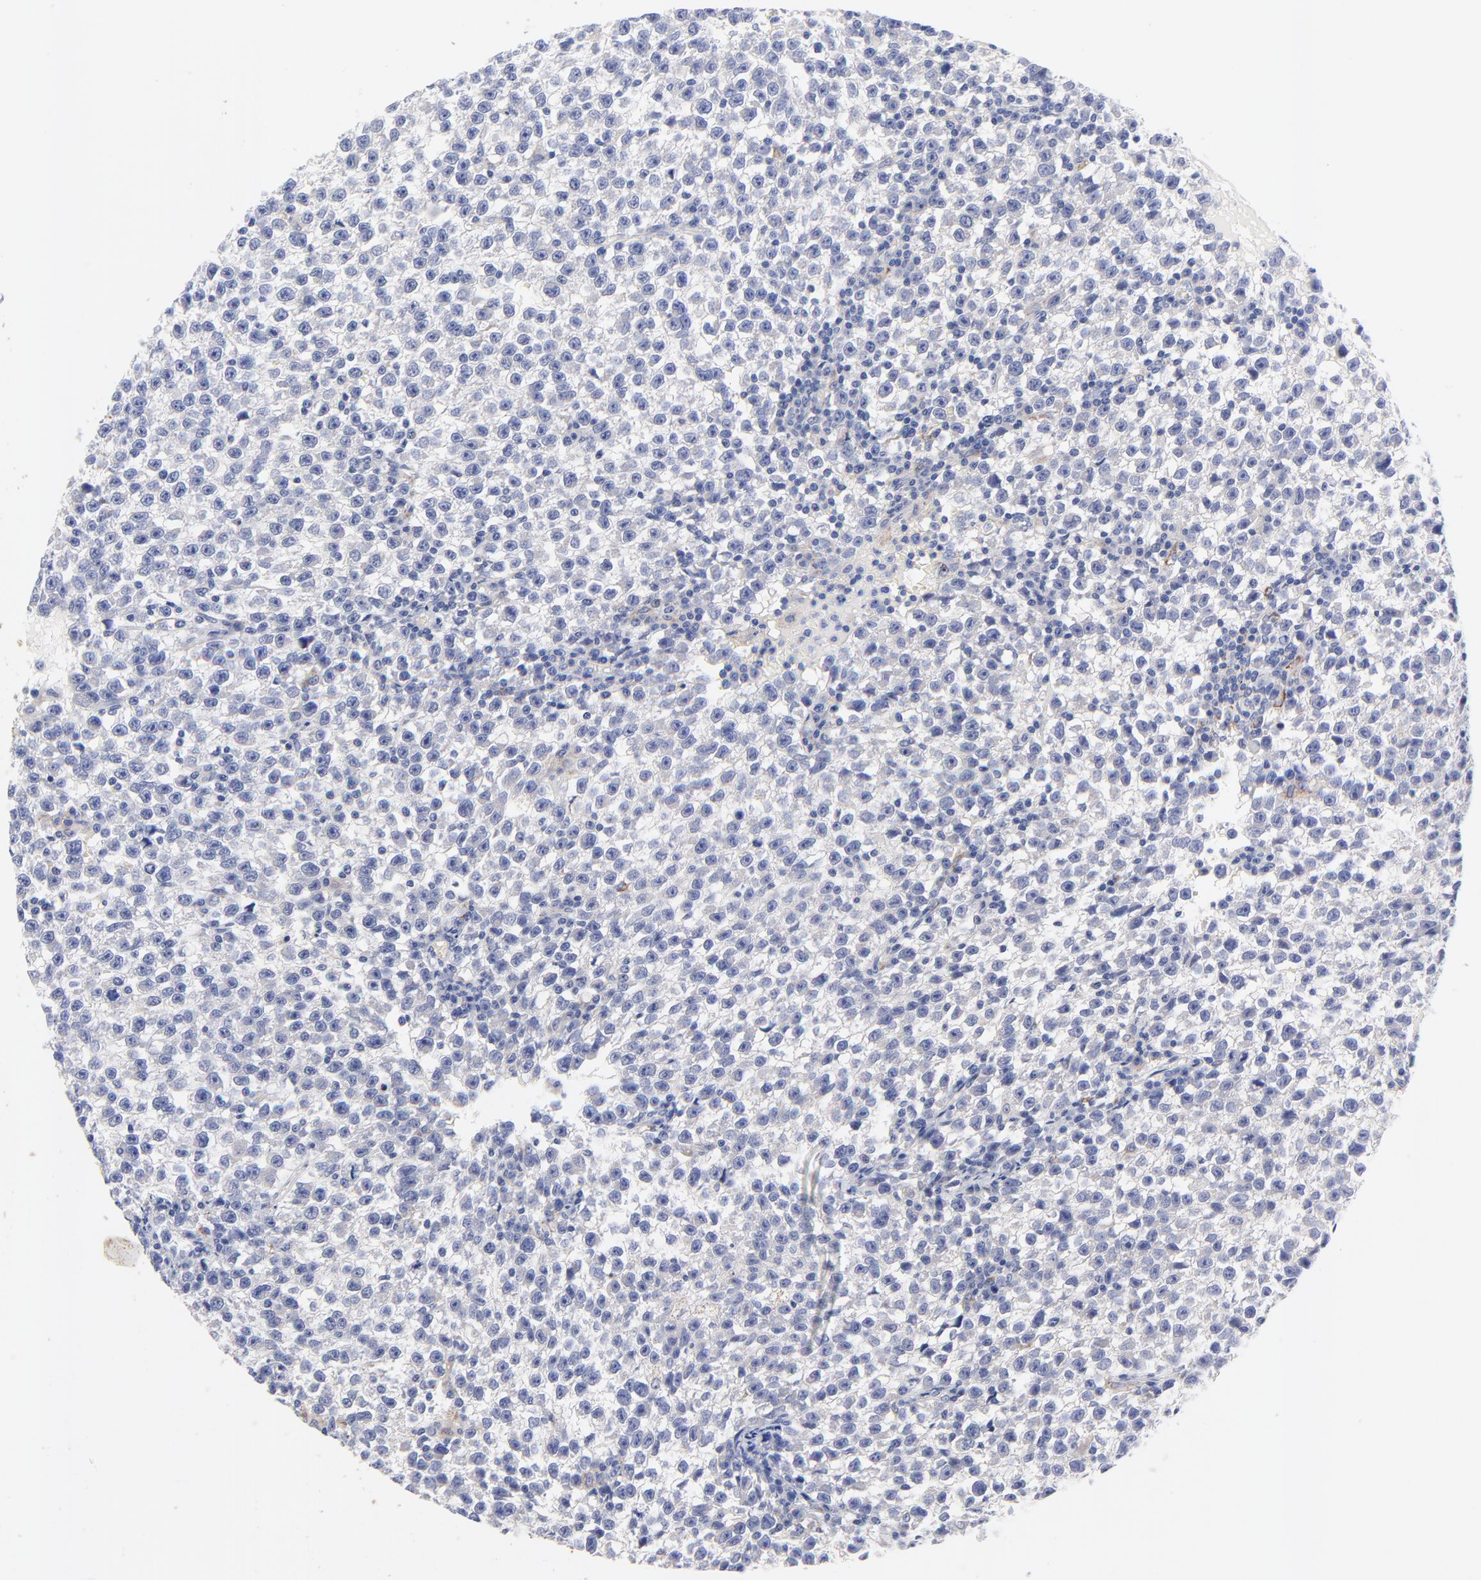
{"staining": {"intensity": "negative", "quantity": "none", "location": "none"}, "tissue": "testis cancer", "cell_type": "Tumor cells", "image_type": "cancer", "snomed": [{"axis": "morphology", "description": "Seminoma, NOS"}, {"axis": "topography", "description": "Testis"}], "caption": "Testis cancer (seminoma) stained for a protein using immunohistochemistry demonstrates no staining tumor cells.", "gene": "FBXO10", "patient": {"sex": "male", "age": 35}}